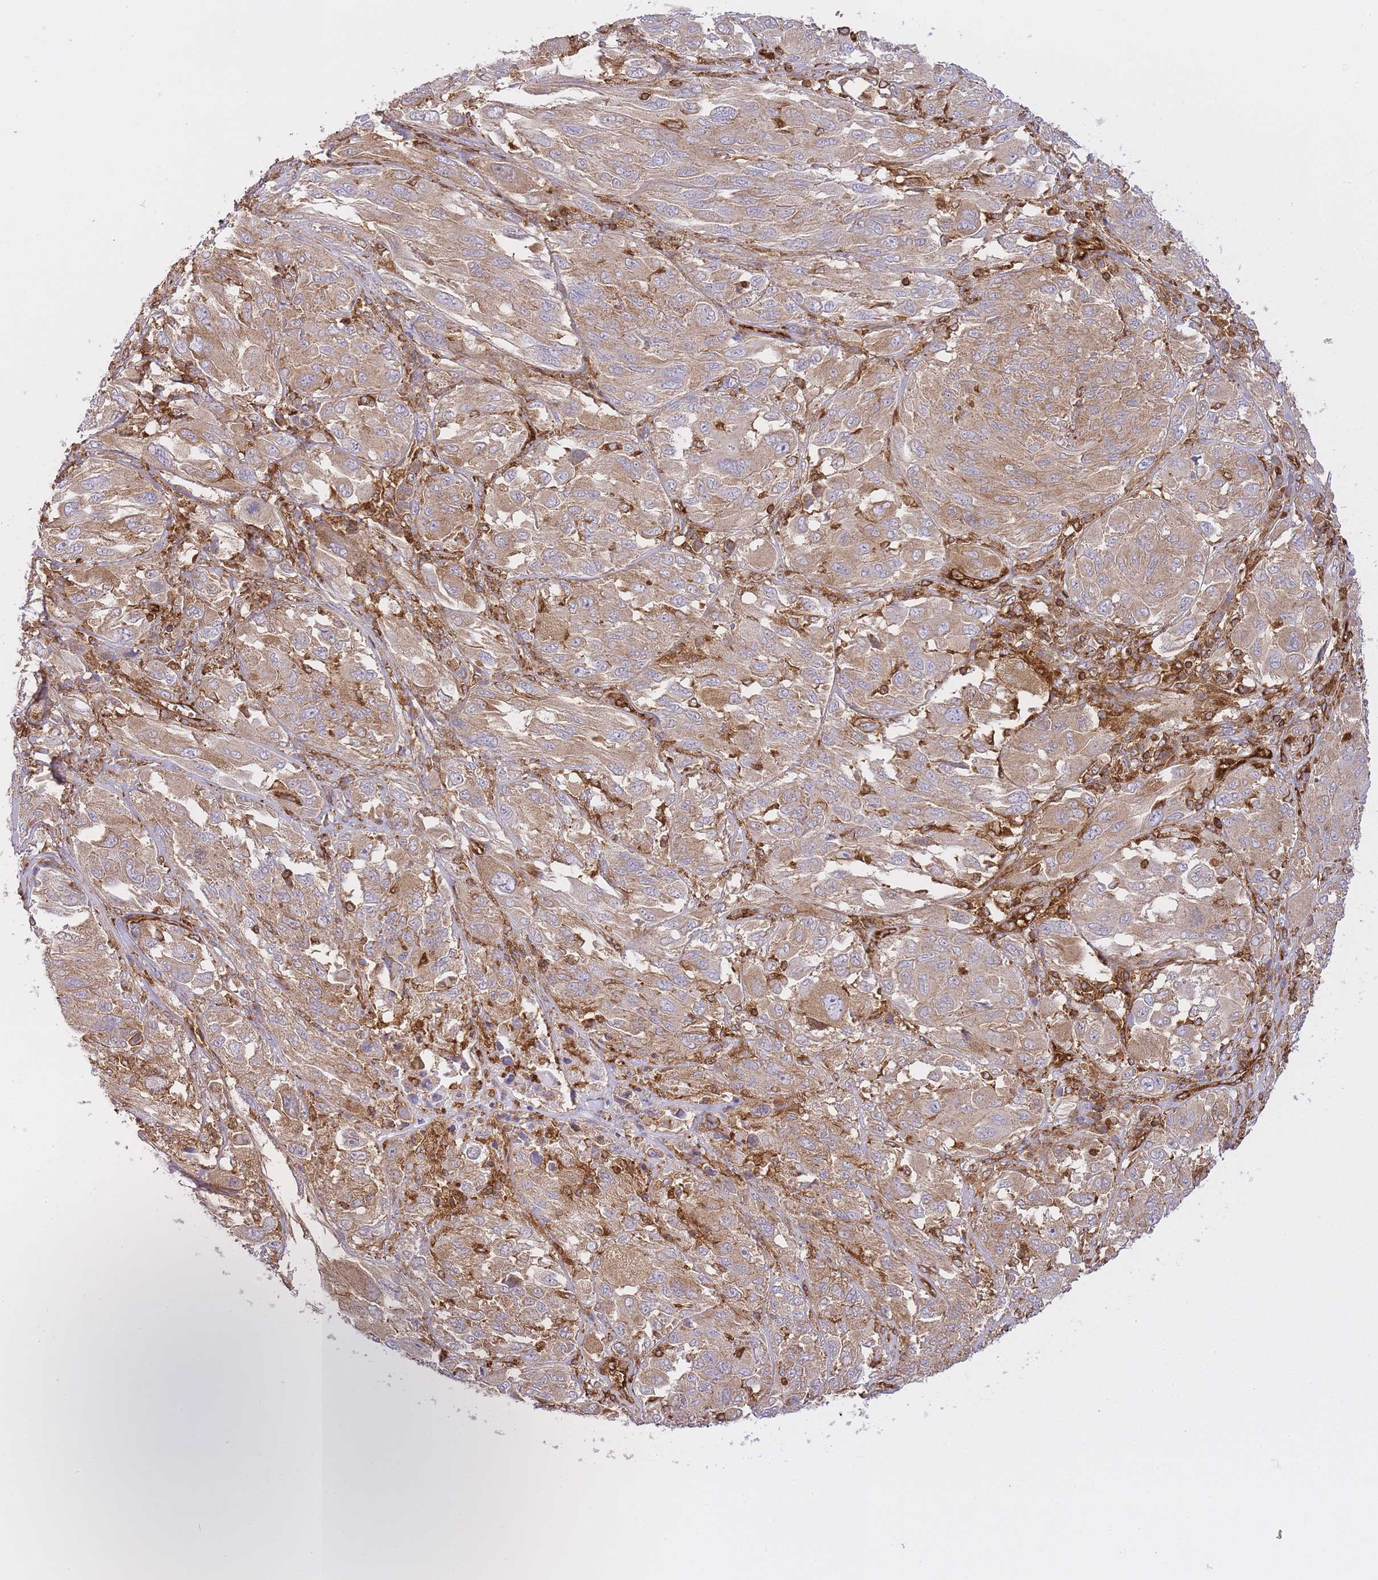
{"staining": {"intensity": "moderate", "quantity": ">75%", "location": "cytoplasmic/membranous"}, "tissue": "melanoma", "cell_type": "Tumor cells", "image_type": "cancer", "snomed": [{"axis": "morphology", "description": "Malignant melanoma, NOS"}, {"axis": "topography", "description": "Skin"}], "caption": "Protein expression analysis of melanoma demonstrates moderate cytoplasmic/membranous positivity in approximately >75% of tumor cells. The protein is stained brown, and the nuclei are stained in blue (DAB IHC with brightfield microscopy, high magnification).", "gene": "MSN", "patient": {"sex": "female", "age": 91}}